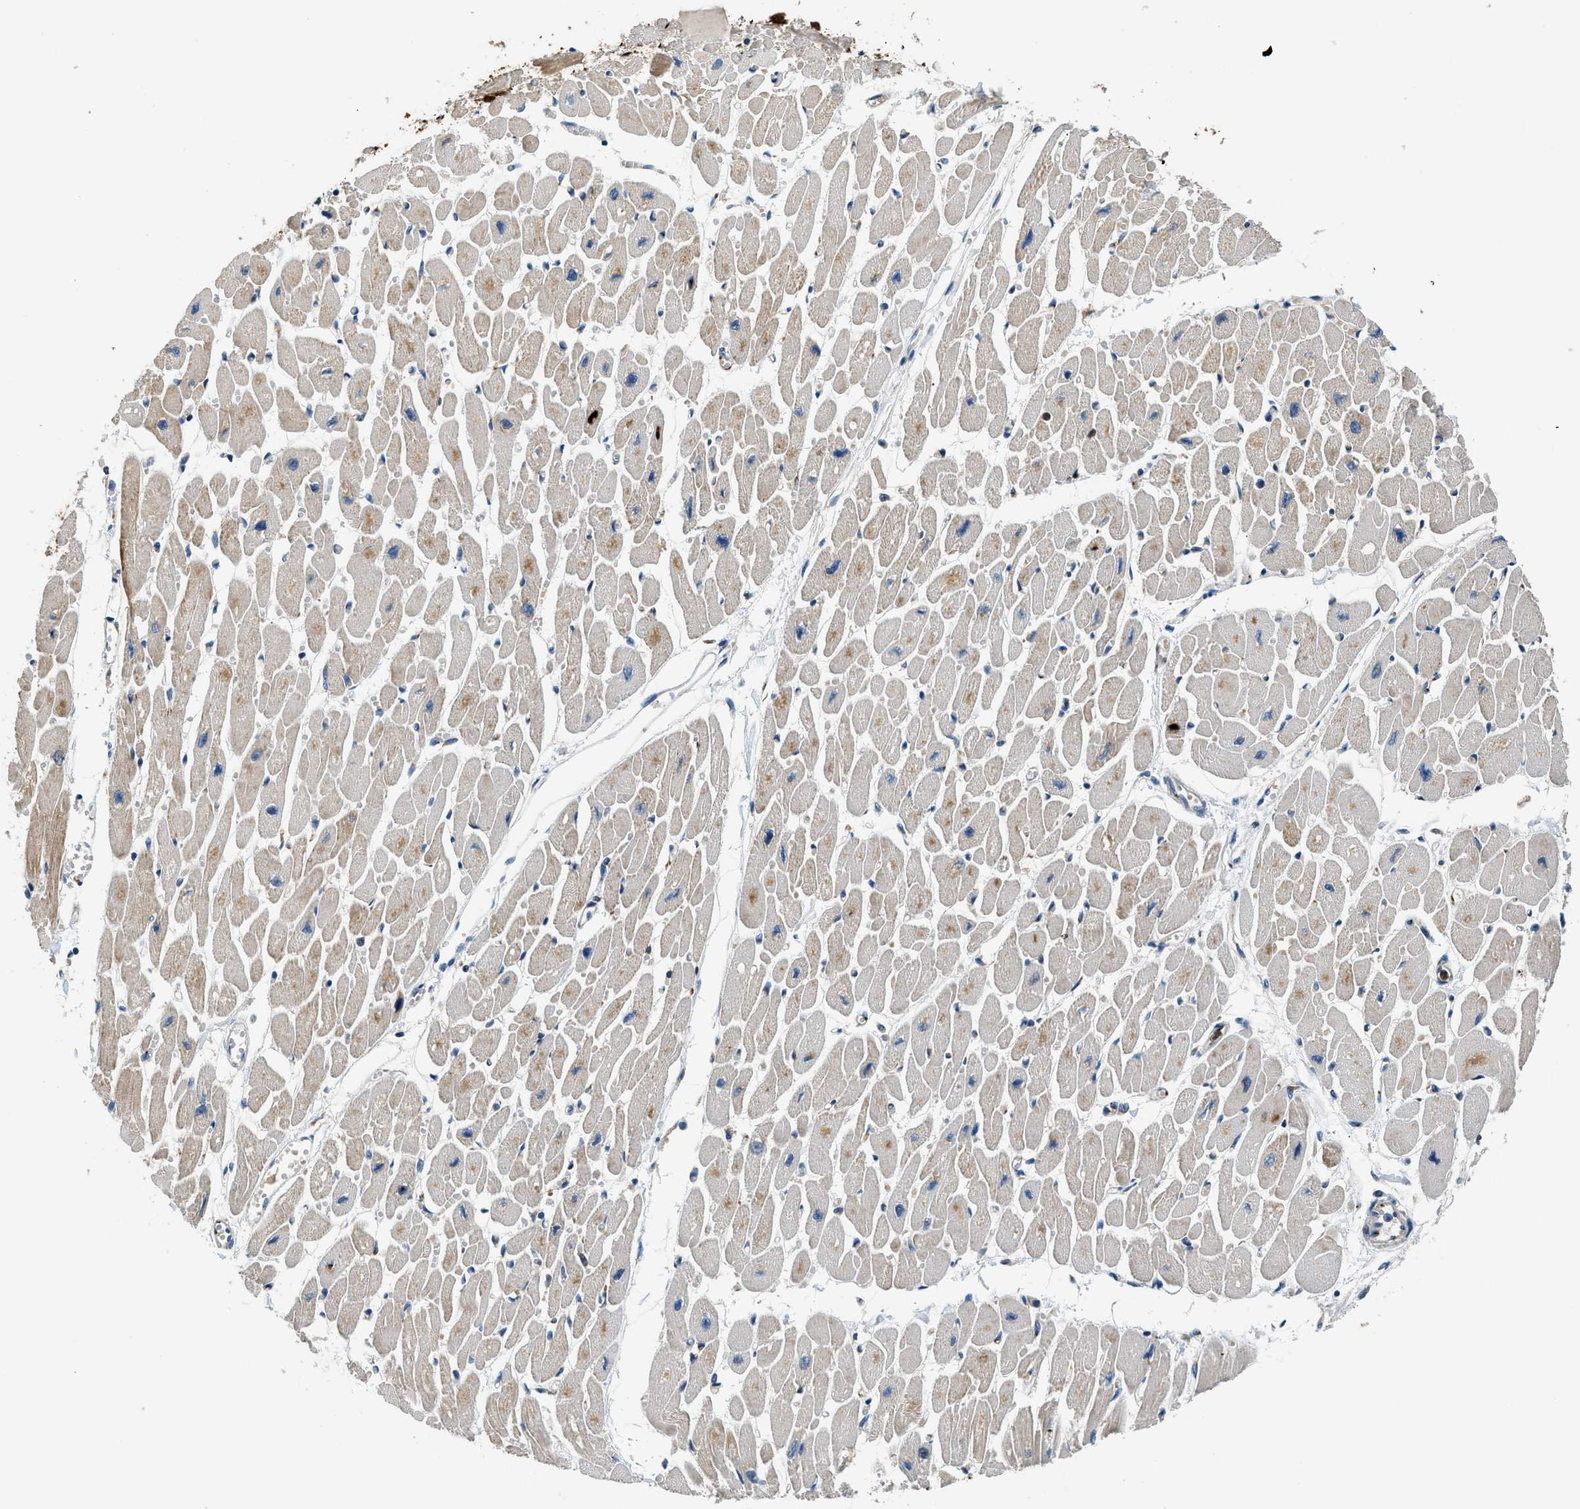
{"staining": {"intensity": "moderate", "quantity": "<25%", "location": "cytoplasmic/membranous"}, "tissue": "heart muscle", "cell_type": "Cardiomyocytes", "image_type": "normal", "snomed": [{"axis": "morphology", "description": "Normal tissue, NOS"}, {"axis": "topography", "description": "Heart"}], "caption": "Protein staining exhibits moderate cytoplasmic/membranous expression in about <25% of cardiomyocytes in benign heart muscle. (DAB (3,3'-diaminobenzidine) = brown stain, brightfield microscopy at high magnification).", "gene": "FUT8", "patient": {"sex": "female", "age": 54}}